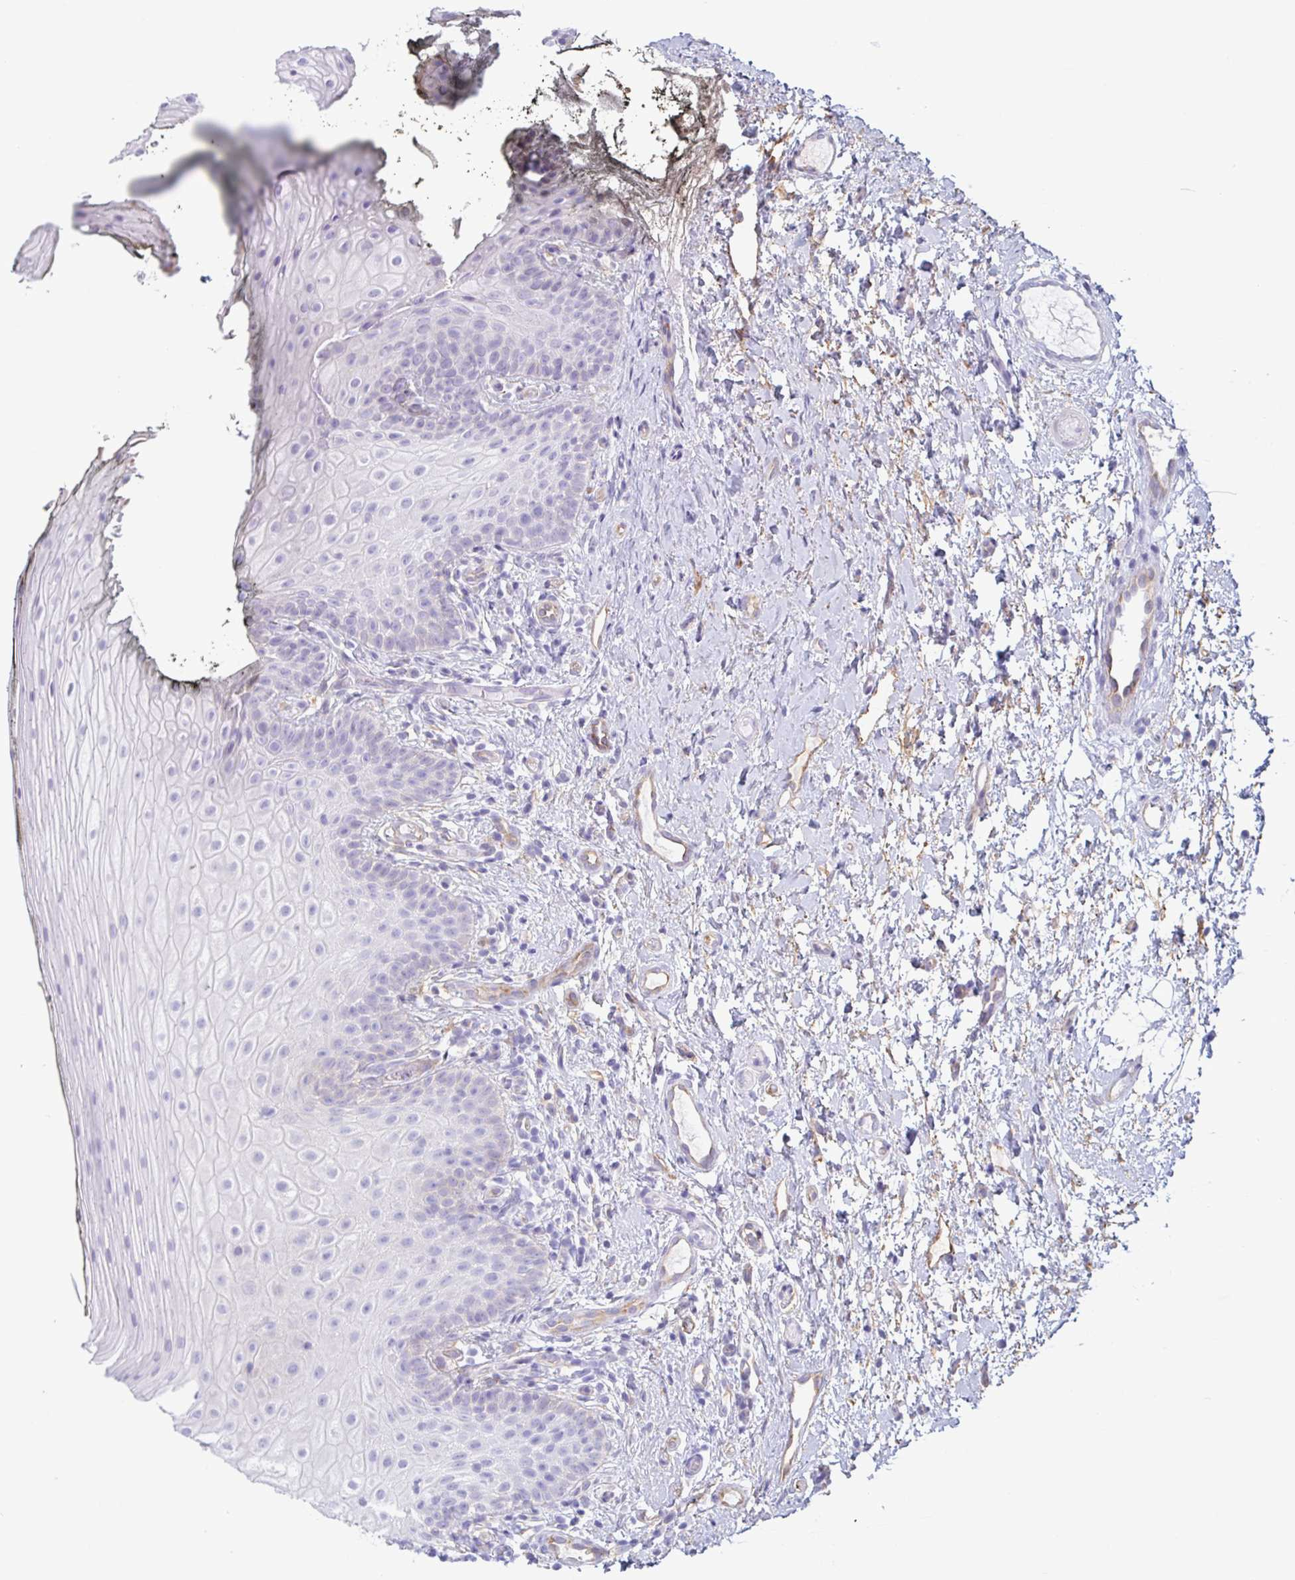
{"staining": {"intensity": "negative", "quantity": "none", "location": "none"}, "tissue": "oral mucosa", "cell_type": "Squamous epithelial cells", "image_type": "normal", "snomed": [{"axis": "morphology", "description": "Normal tissue, NOS"}, {"axis": "topography", "description": "Oral tissue"}], "caption": "Squamous epithelial cells show no significant protein positivity in normal oral mucosa.", "gene": "MYH10", "patient": {"sex": "male", "age": 75}}